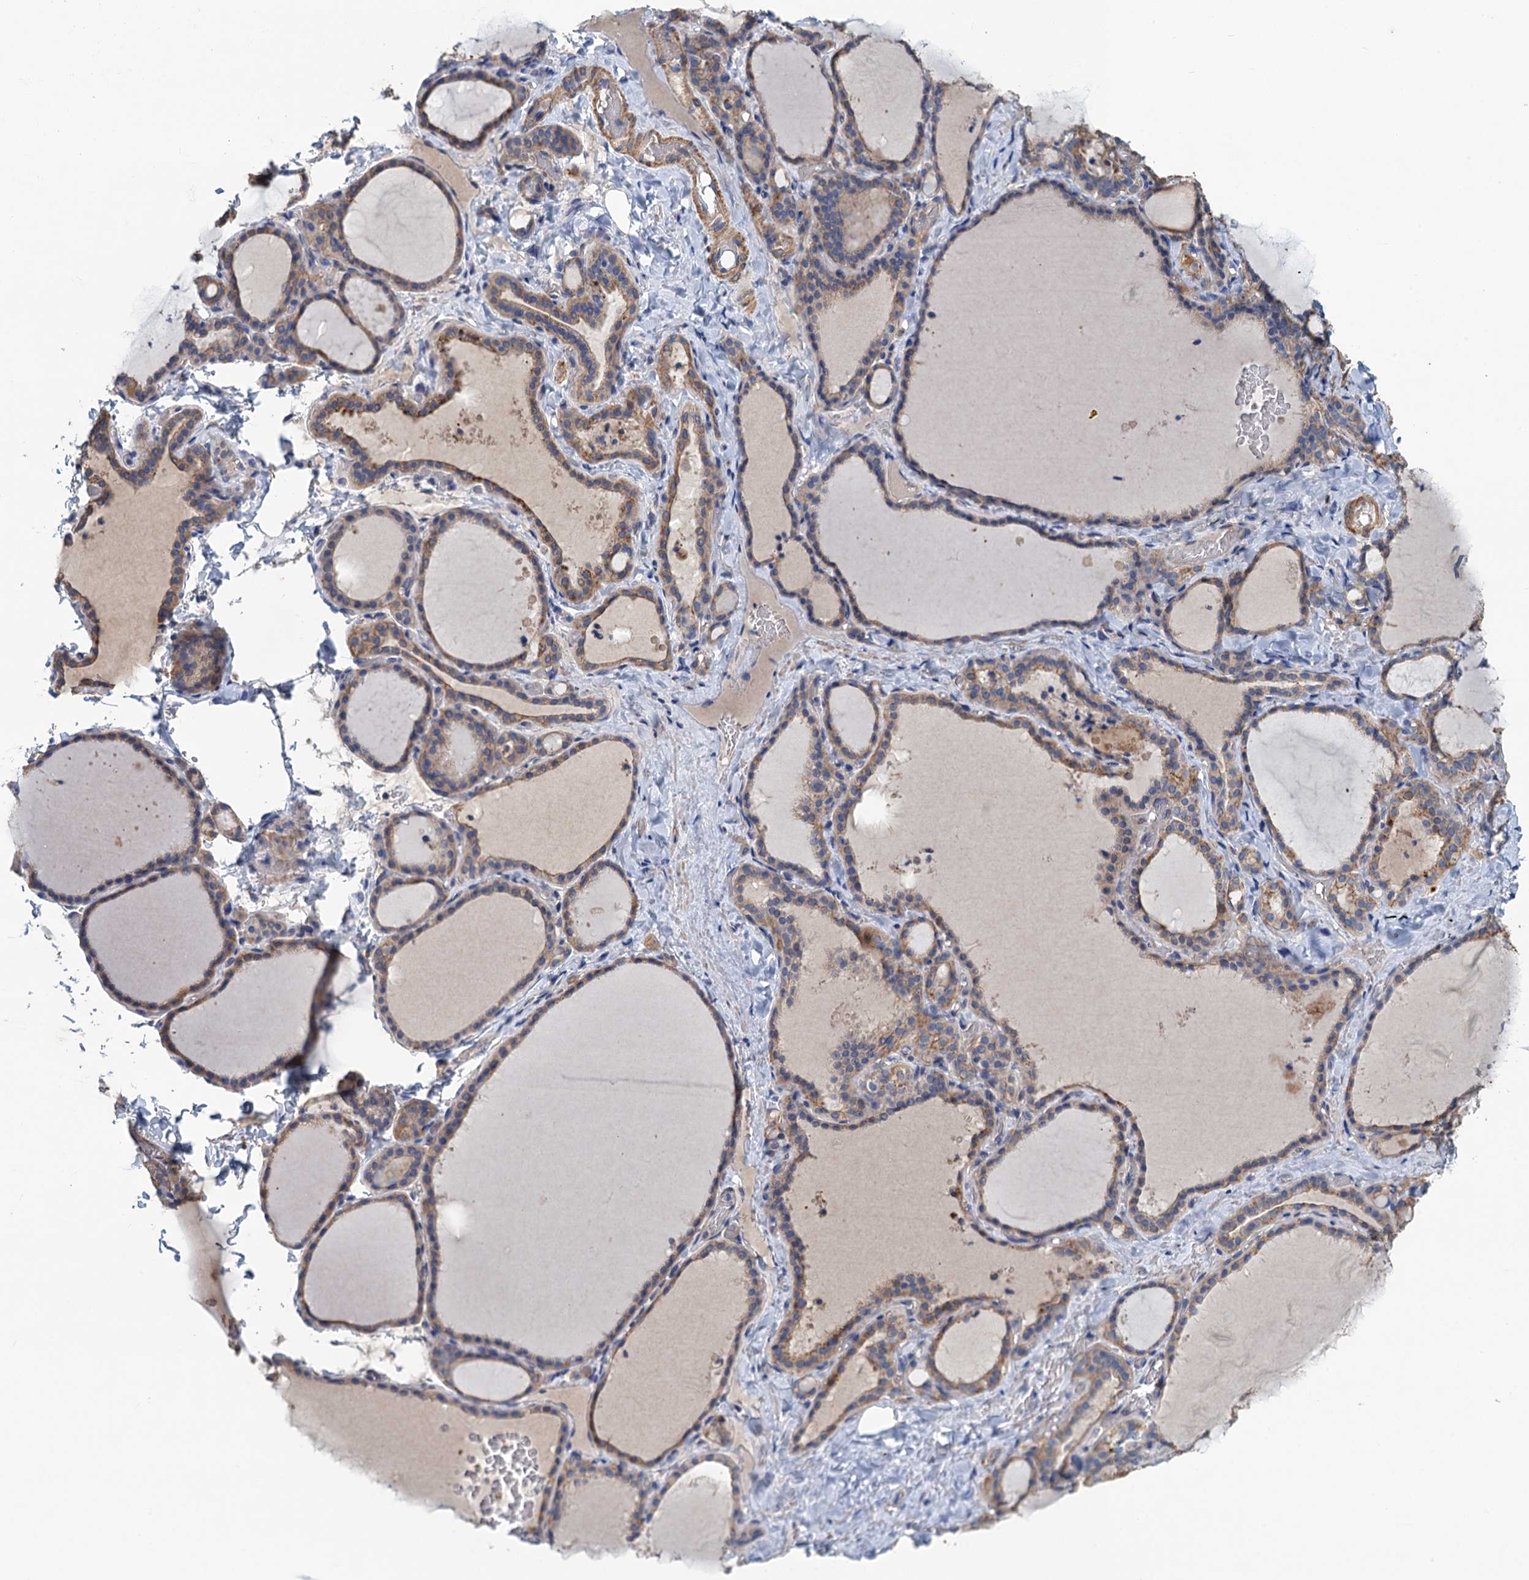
{"staining": {"intensity": "weak", "quantity": ">75%", "location": "cytoplasmic/membranous"}, "tissue": "thyroid gland", "cell_type": "Glandular cells", "image_type": "normal", "snomed": [{"axis": "morphology", "description": "Normal tissue, NOS"}, {"axis": "topography", "description": "Thyroid gland"}], "caption": "DAB immunohistochemical staining of normal human thyroid gland demonstrates weak cytoplasmic/membranous protein positivity in about >75% of glandular cells.", "gene": "SMCO3", "patient": {"sex": "female", "age": 22}}